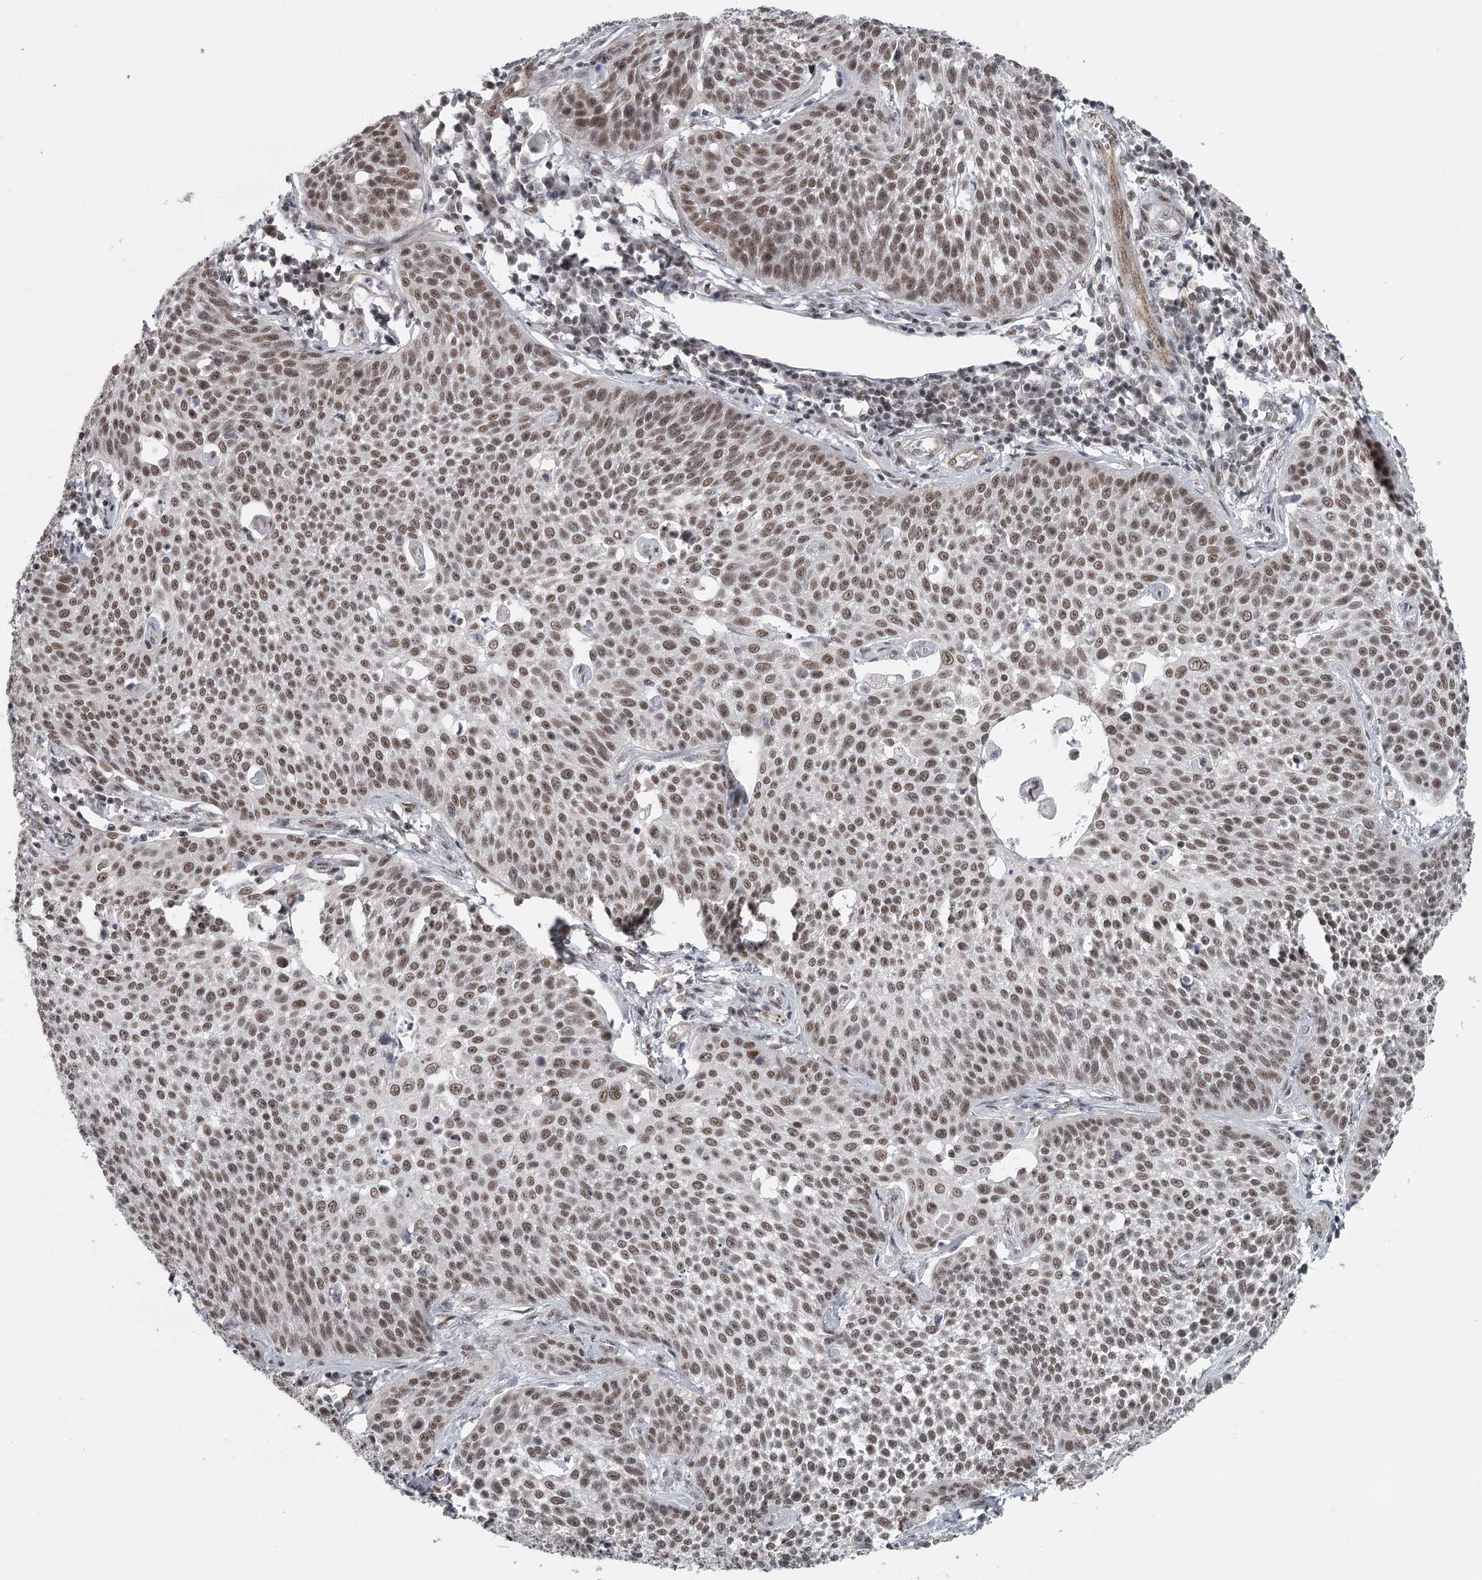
{"staining": {"intensity": "moderate", "quantity": ">75%", "location": "nuclear"}, "tissue": "cervical cancer", "cell_type": "Tumor cells", "image_type": "cancer", "snomed": [{"axis": "morphology", "description": "Squamous cell carcinoma, NOS"}, {"axis": "topography", "description": "Cervix"}], "caption": "Protein expression by IHC reveals moderate nuclear positivity in approximately >75% of tumor cells in cervical squamous cell carcinoma.", "gene": "FAM13C", "patient": {"sex": "female", "age": 34}}